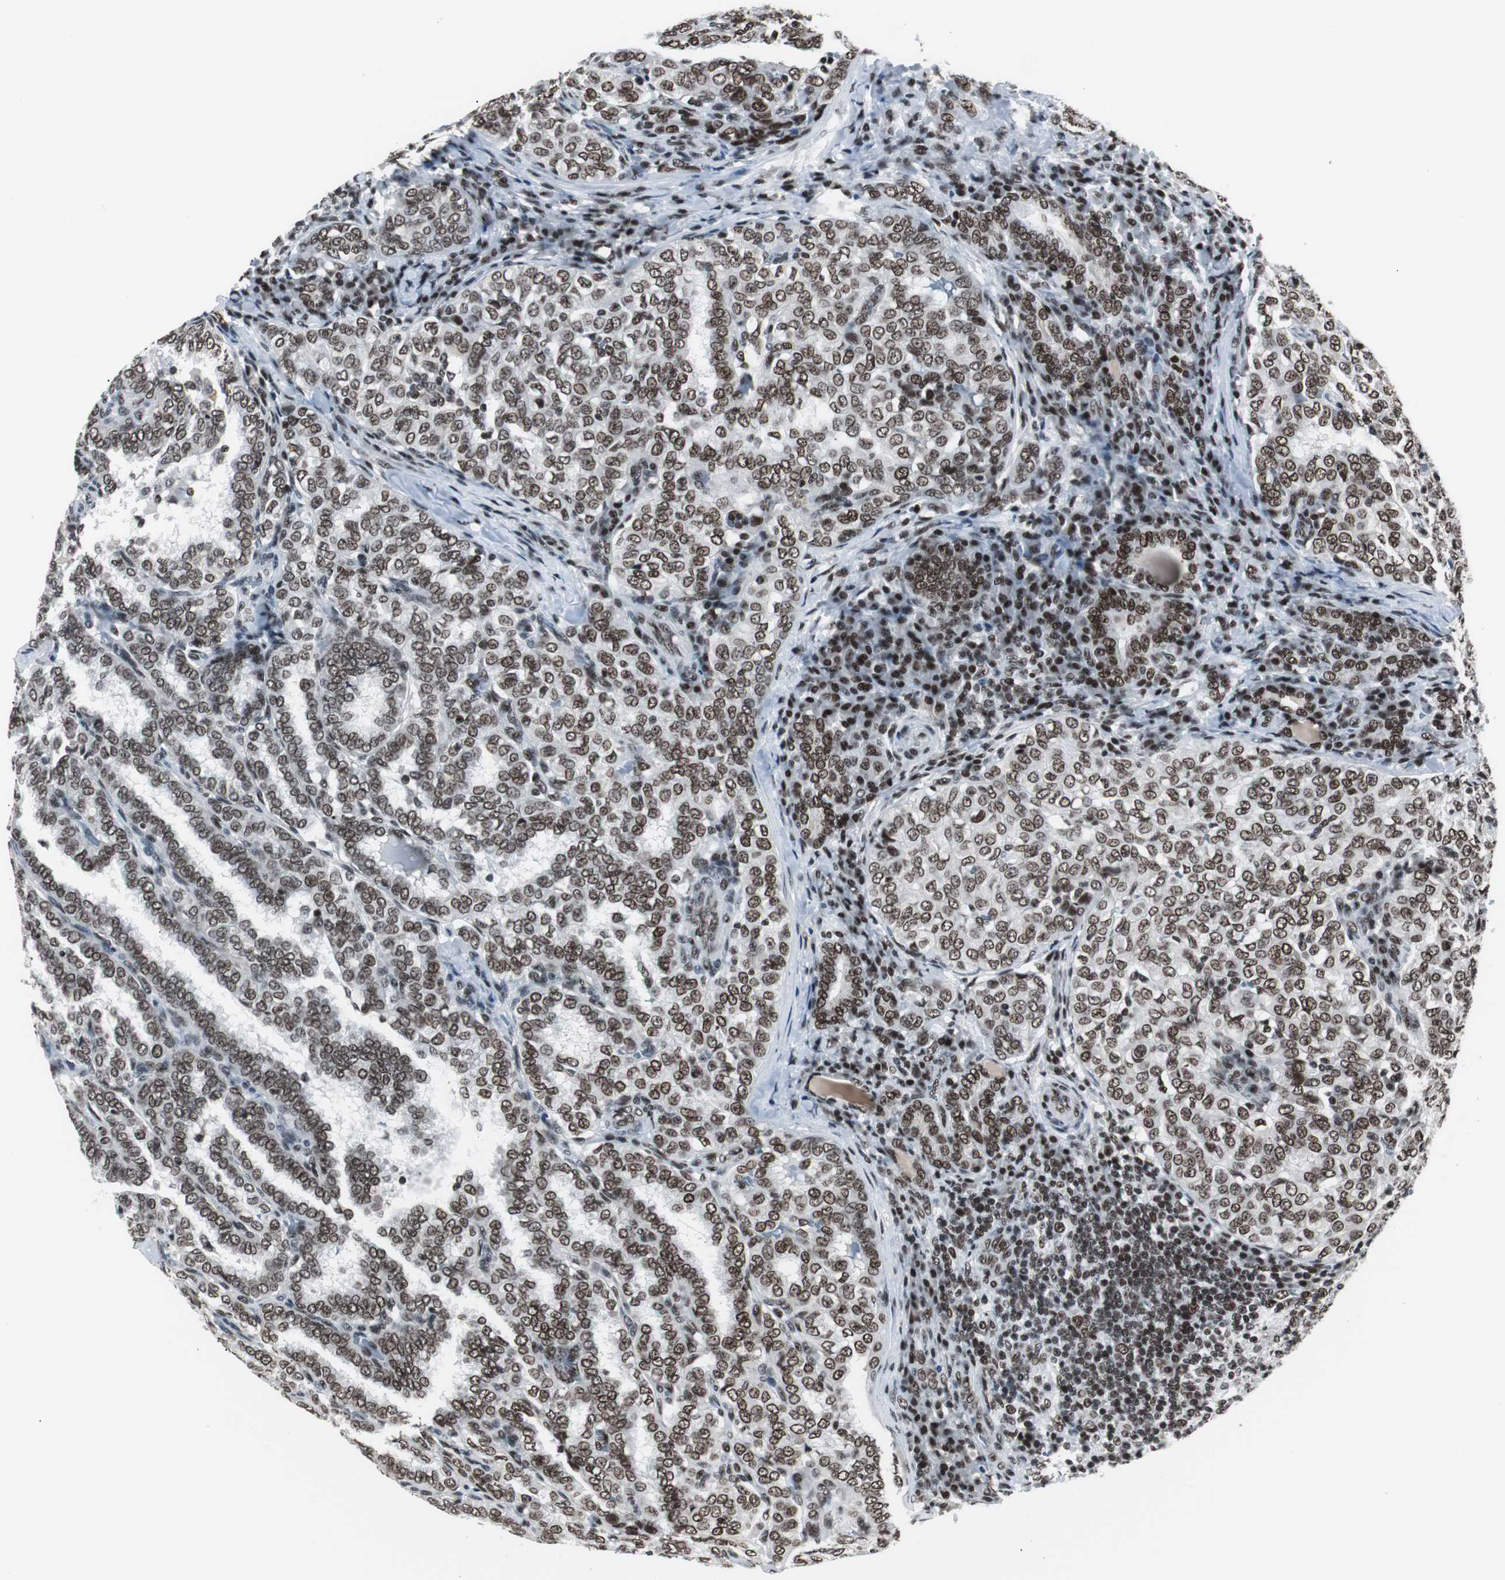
{"staining": {"intensity": "moderate", "quantity": ">75%", "location": "nuclear"}, "tissue": "thyroid cancer", "cell_type": "Tumor cells", "image_type": "cancer", "snomed": [{"axis": "morphology", "description": "Papillary adenocarcinoma, NOS"}, {"axis": "topography", "description": "Thyroid gland"}], "caption": "An immunohistochemistry image of neoplastic tissue is shown. Protein staining in brown labels moderate nuclear positivity in thyroid cancer (papillary adenocarcinoma) within tumor cells. (brown staining indicates protein expression, while blue staining denotes nuclei).", "gene": "XRCC1", "patient": {"sex": "female", "age": 30}}